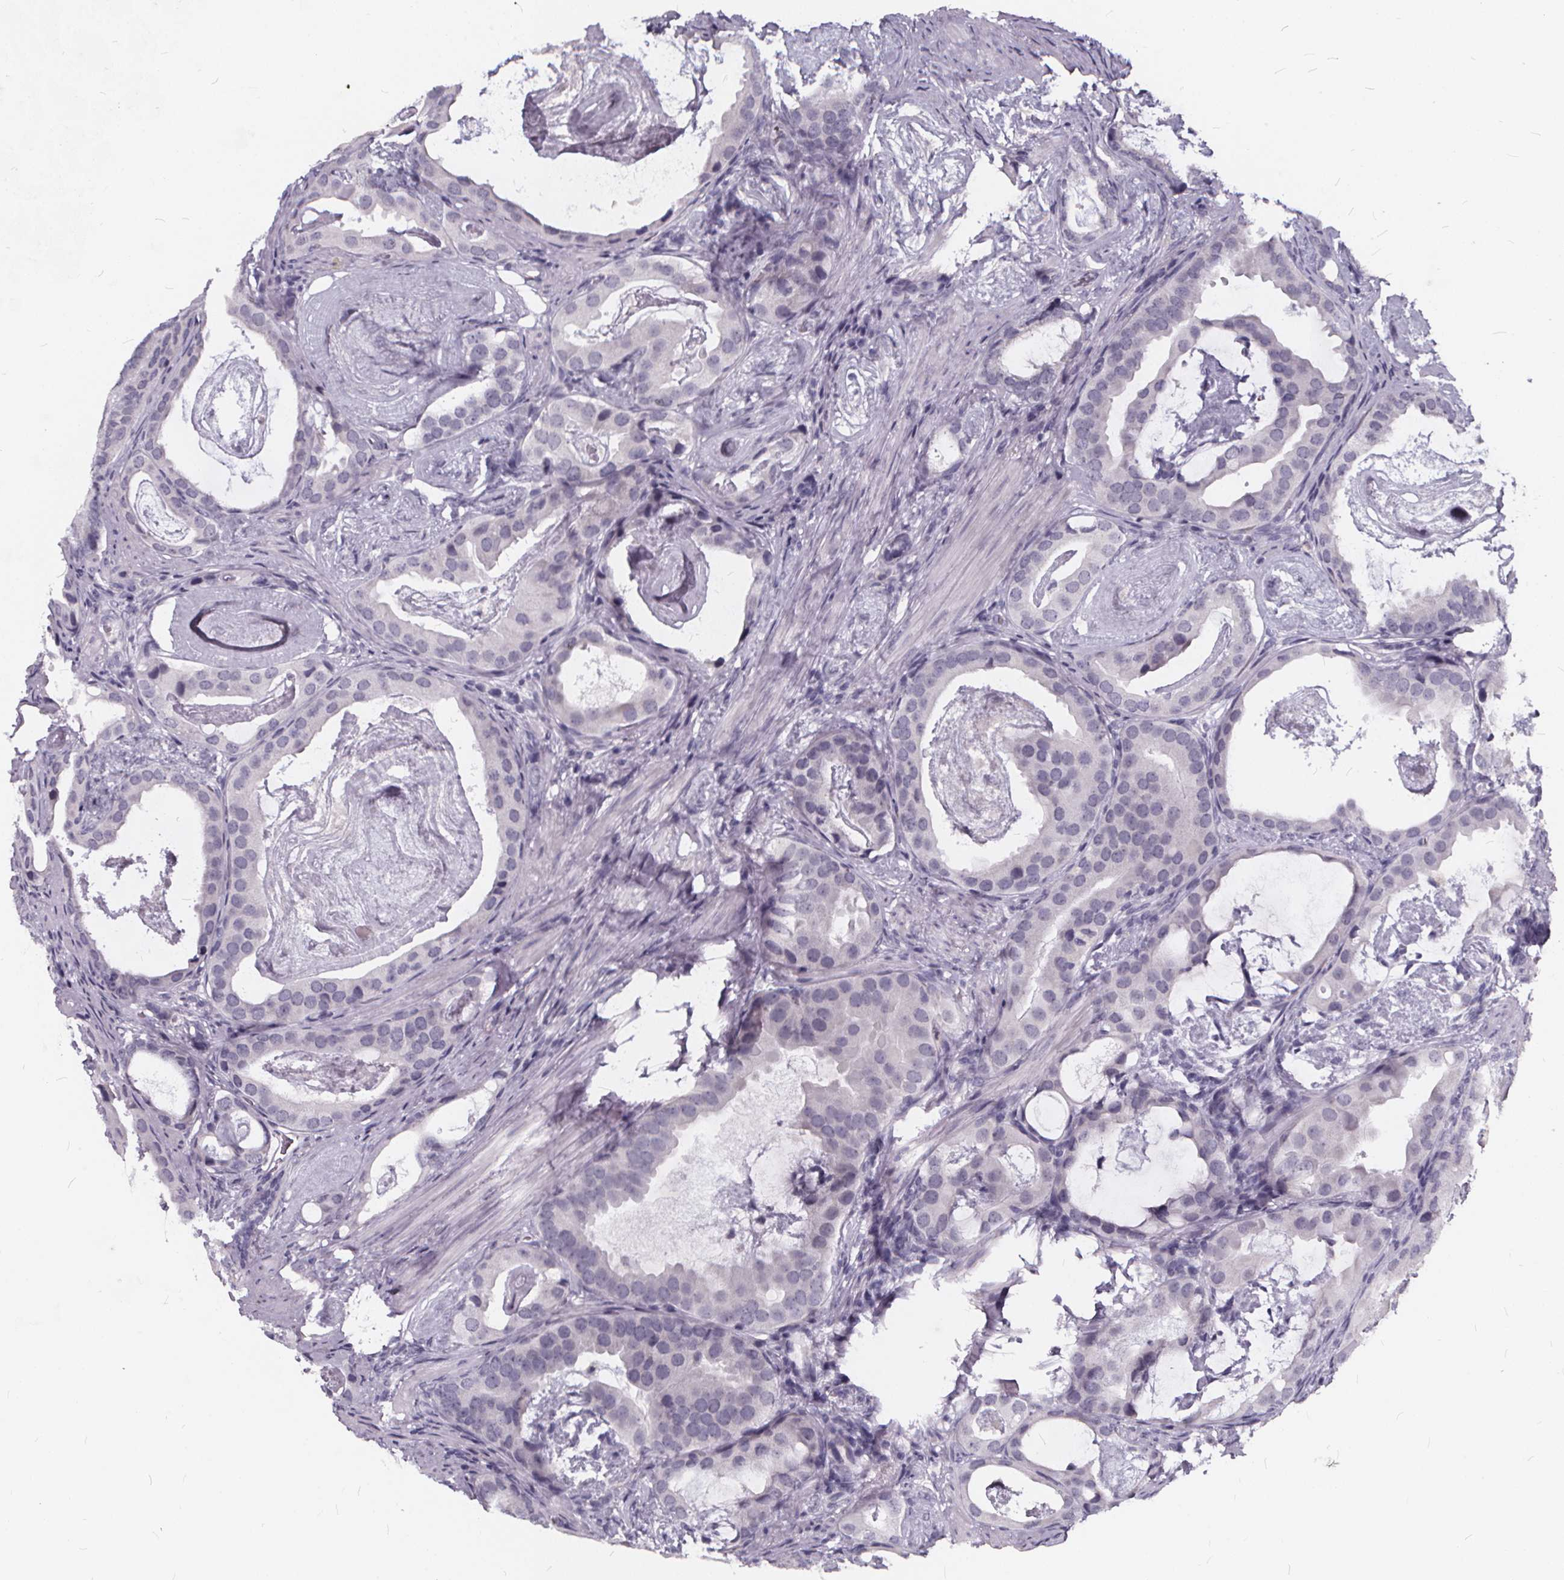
{"staining": {"intensity": "negative", "quantity": "none", "location": "none"}, "tissue": "prostate cancer", "cell_type": "Tumor cells", "image_type": "cancer", "snomed": [{"axis": "morphology", "description": "Adenocarcinoma, Low grade"}, {"axis": "topography", "description": "Prostate and seminal vesicle, NOS"}], "caption": "An immunohistochemistry (IHC) histopathology image of prostate cancer is shown. There is no staining in tumor cells of prostate cancer.", "gene": "SPEF2", "patient": {"sex": "male", "age": 71}}